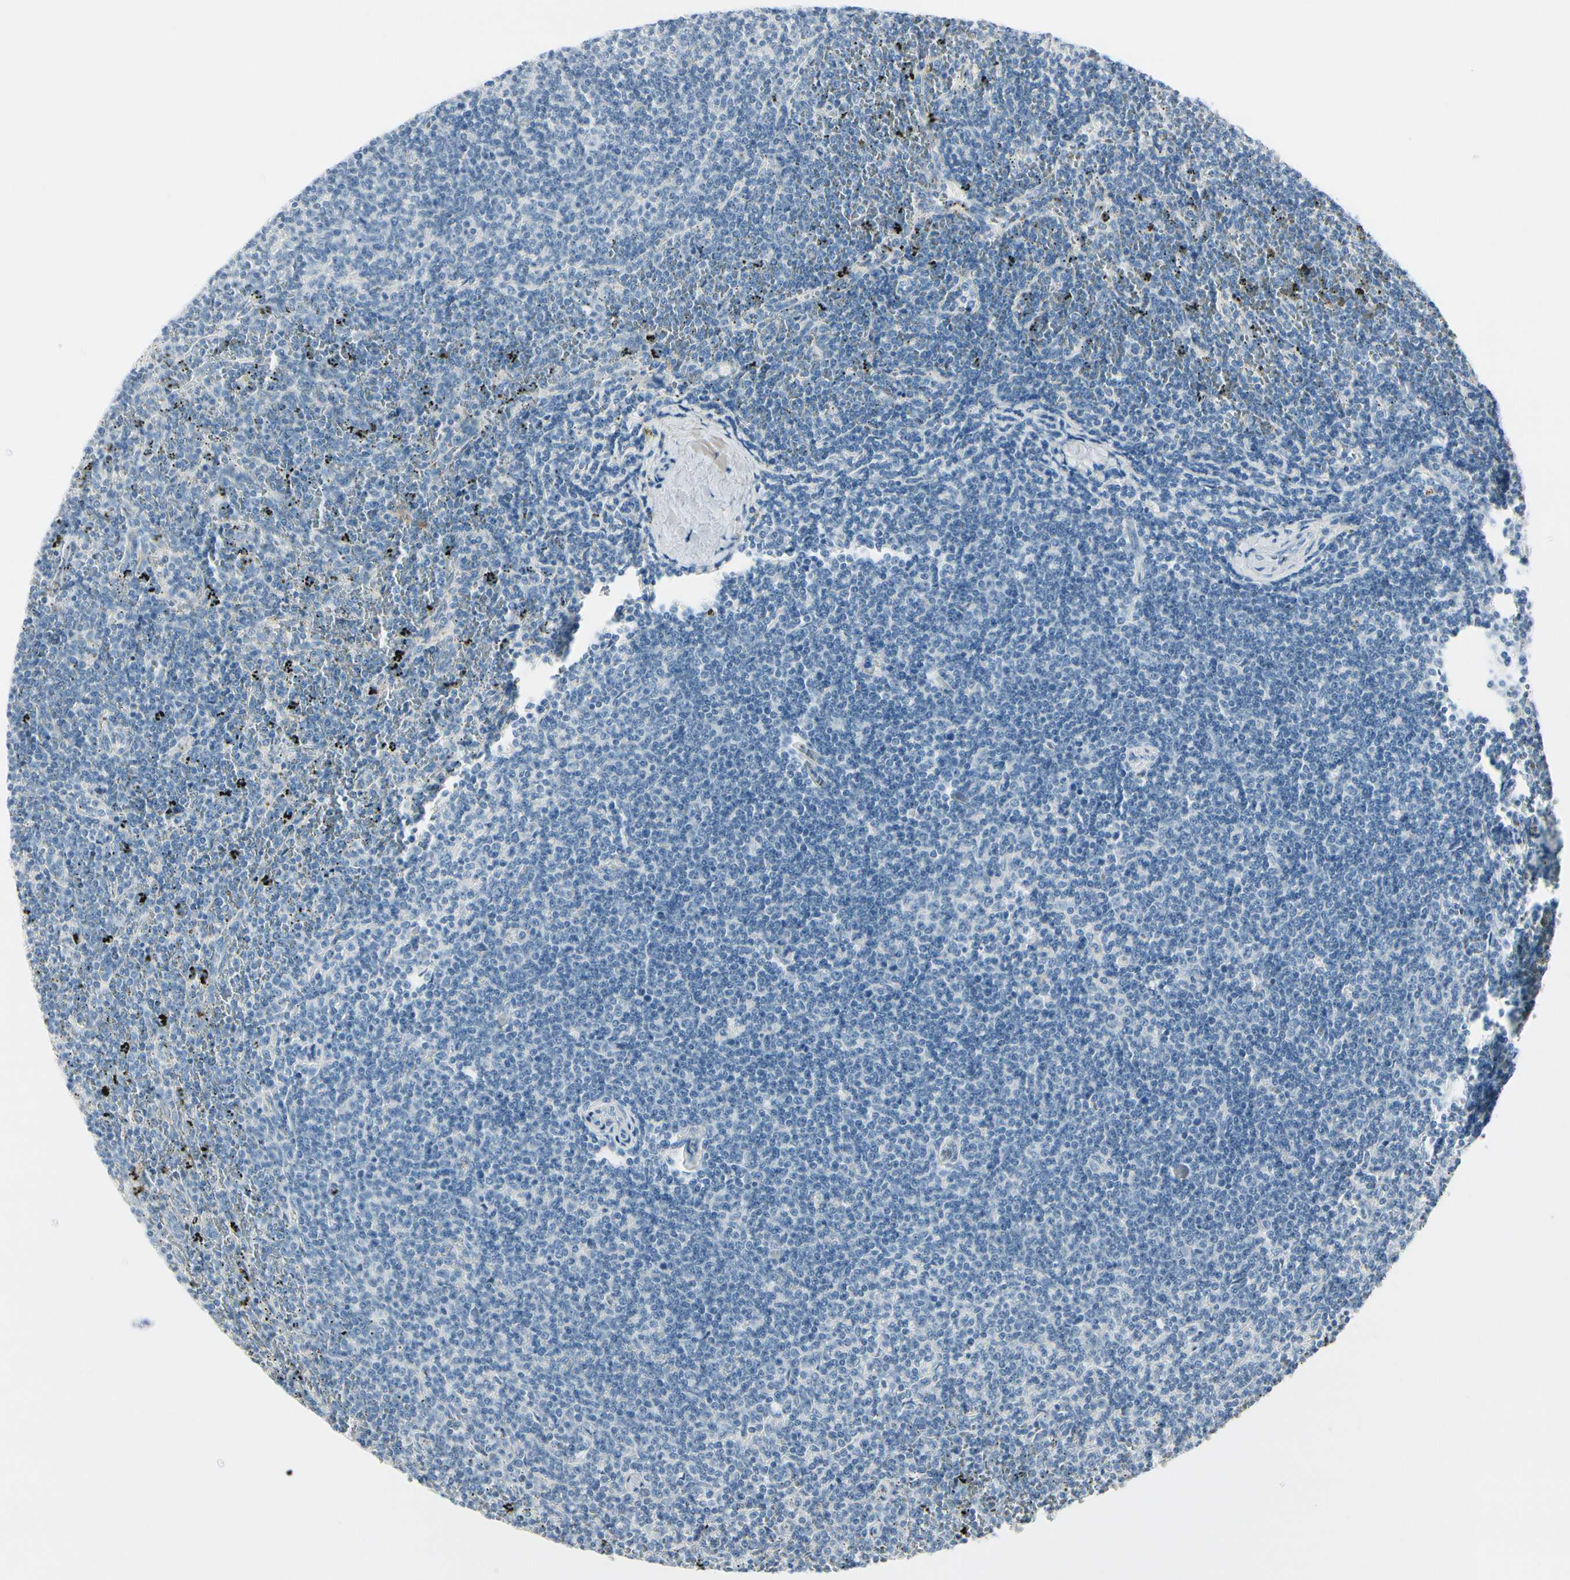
{"staining": {"intensity": "negative", "quantity": "none", "location": "none"}, "tissue": "lymphoma", "cell_type": "Tumor cells", "image_type": "cancer", "snomed": [{"axis": "morphology", "description": "Malignant lymphoma, non-Hodgkin's type, Low grade"}, {"axis": "topography", "description": "Spleen"}], "caption": "DAB immunohistochemical staining of malignant lymphoma, non-Hodgkin's type (low-grade) exhibits no significant expression in tumor cells.", "gene": "CDHR5", "patient": {"sex": "female", "age": 50}}